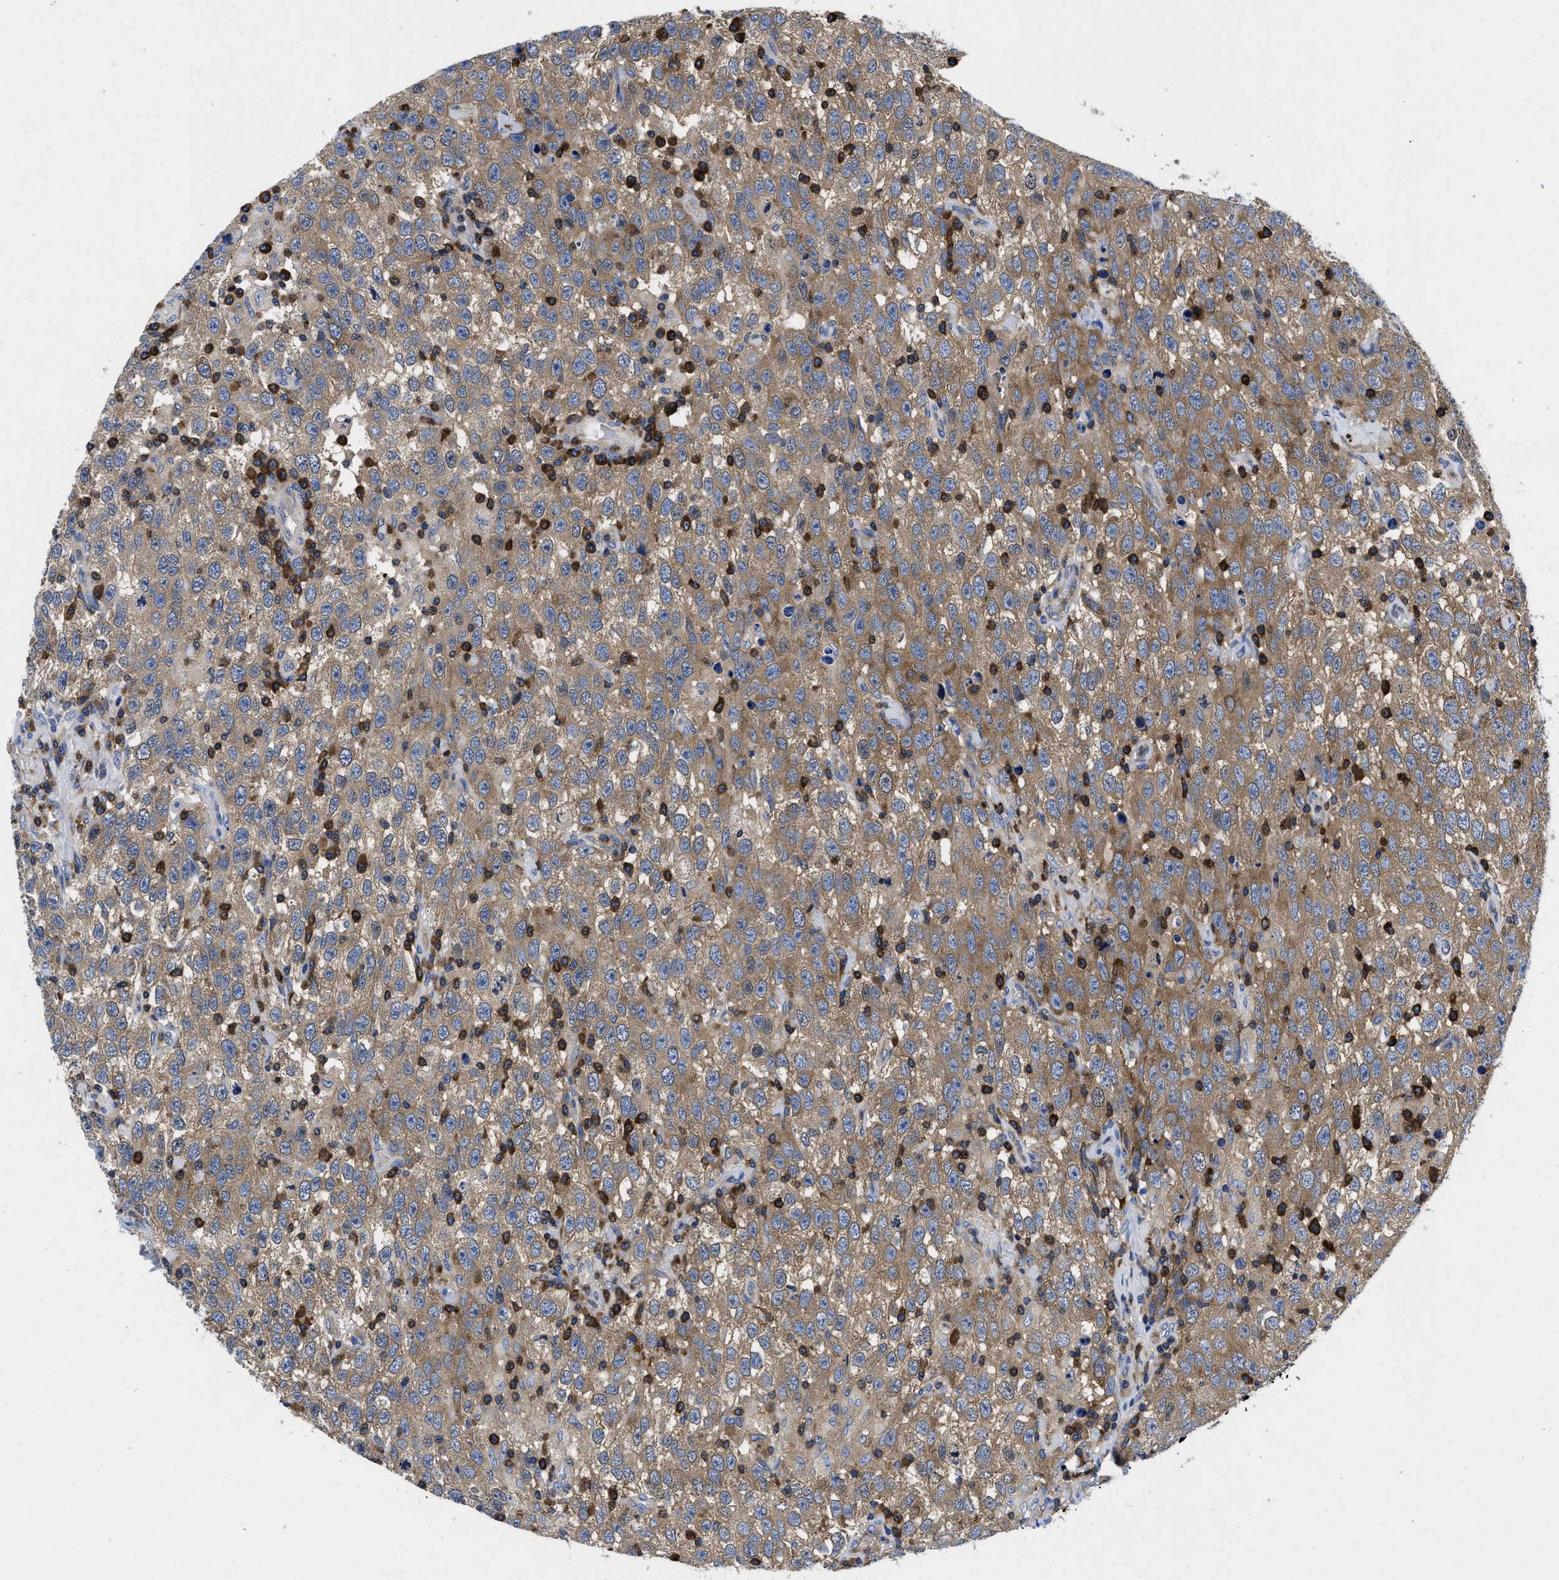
{"staining": {"intensity": "moderate", "quantity": ">75%", "location": "cytoplasmic/membranous"}, "tissue": "testis cancer", "cell_type": "Tumor cells", "image_type": "cancer", "snomed": [{"axis": "morphology", "description": "Seminoma, NOS"}, {"axis": "topography", "description": "Testis"}], "caption": "A high-resolution histopathology image shows immunohistochemistry (IHC) staining of seminoma (testis), which shows moderate cytoplasmic/membranous staining in about >75% of tumor cells.", "gene": "YARS1", "patient": {"sex": "male", "age": 41}}